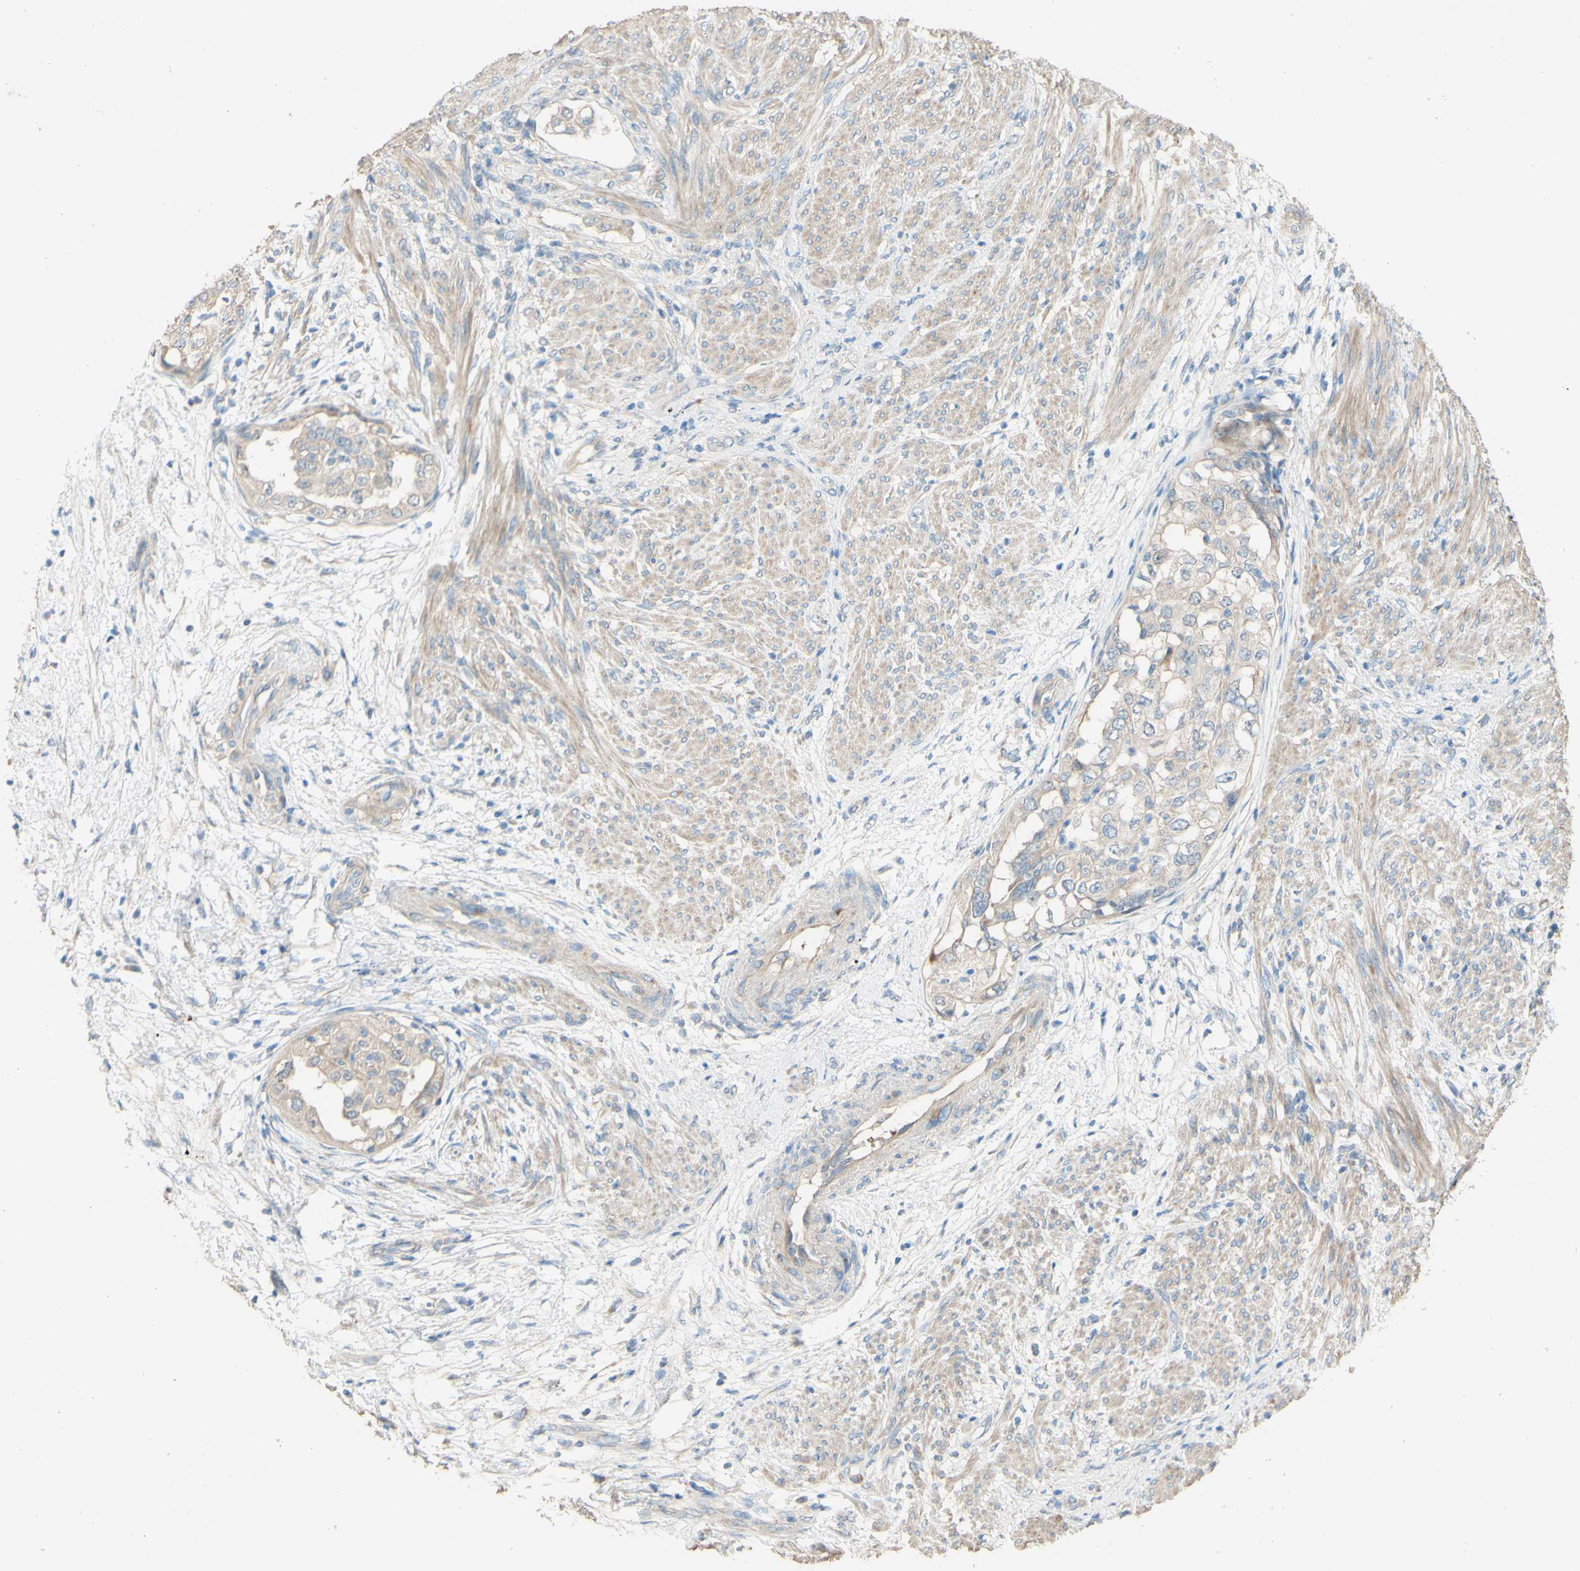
{"staining": {"intensity": "weak", "quantity": "25%-75%", "location": "cytoplasmic/membranous"}, "tissue": "endometrial cancer", "cell_type": "Tumor cells", "image_type": "cancer", "snomed": [{"axis": "morphology", "description": "Adenocarcinoma, NOS"}, {"axis": "topography", "description": "Endometrium"}], "caption": "High-magnification brightfield microscopy of endometrial cancer (adenocarcinoma) stained with DAB (3,3'-diaminobenzidine) (brown) and counterstained with hematoxylin (blue). tumor cells exhibit weak cytoplasmic/membranous positivity is appreciated in about25%-75% of cells.", "gene": "DKK3", "patient": {"sex": "female", "age": 85}}